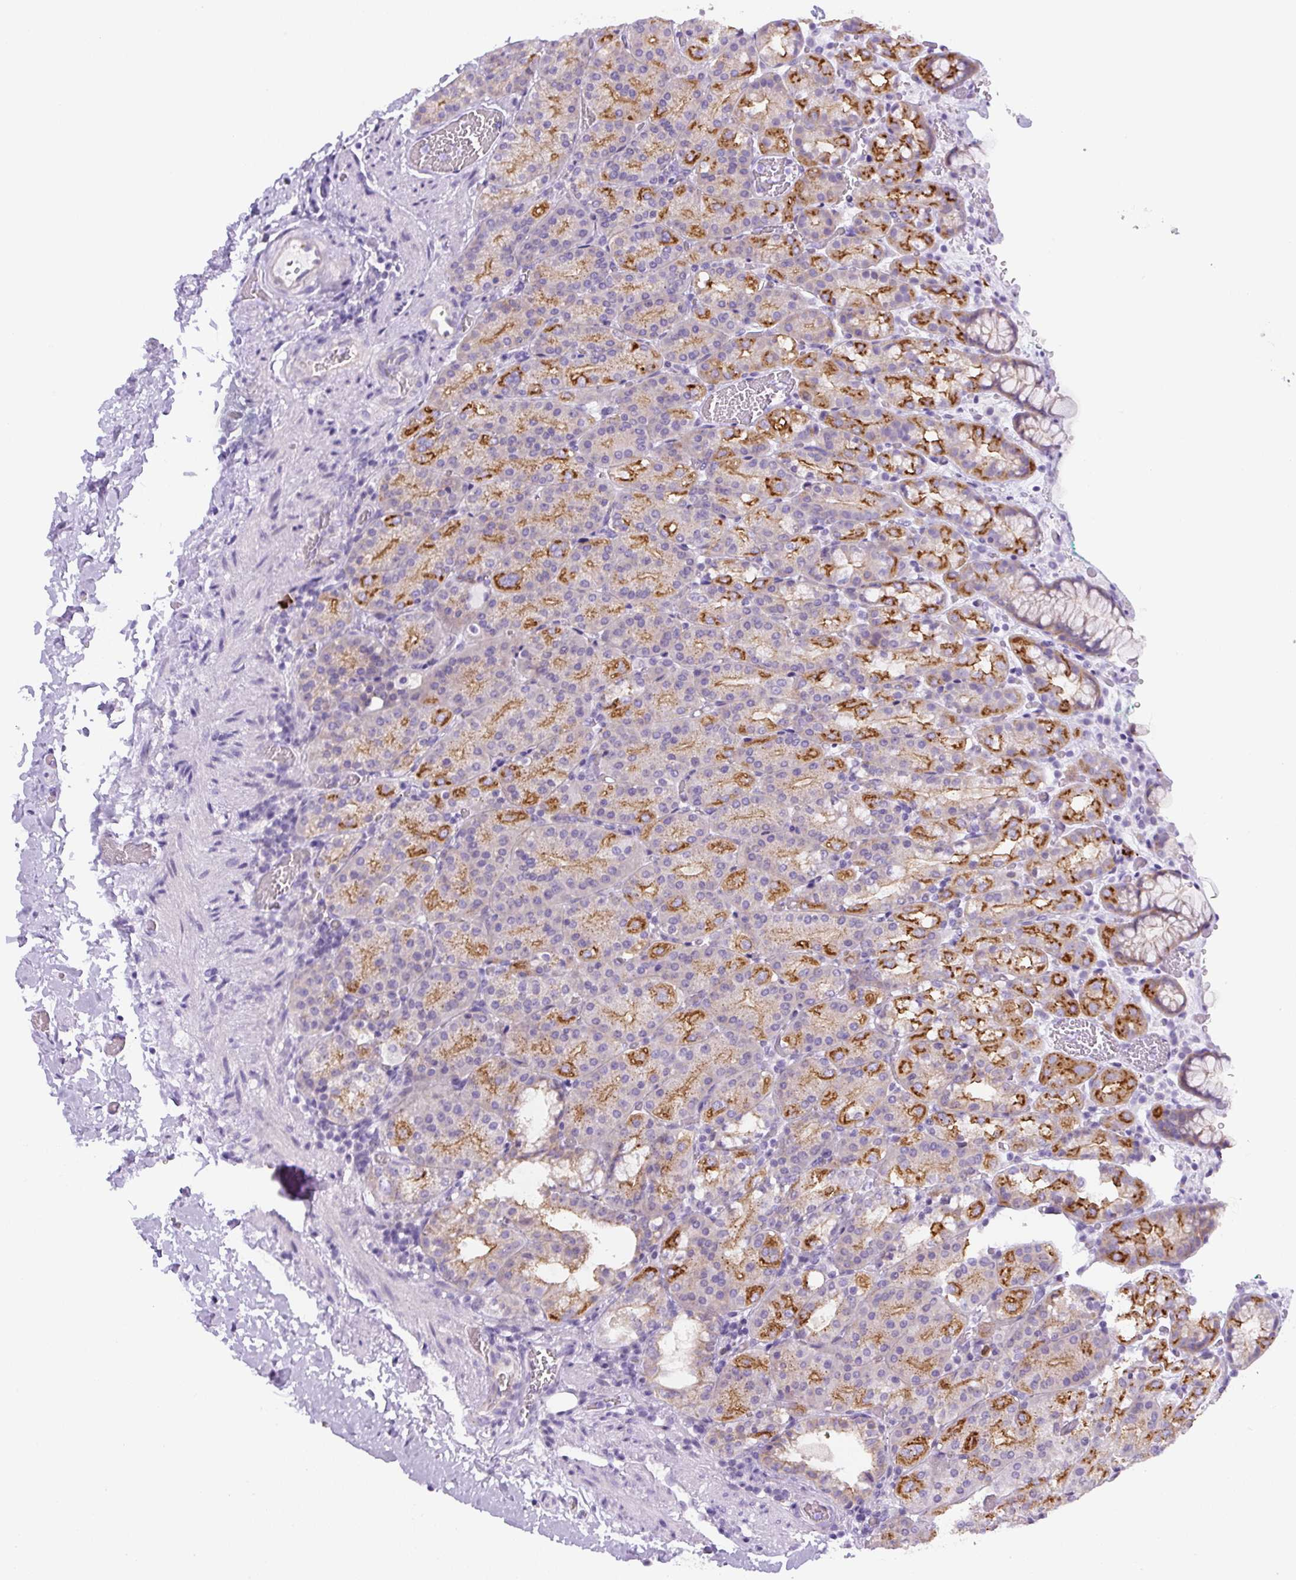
{"staining": {"intensity": "strong", "quantity": "25%-75%", "location": "cytoplasmic/membranous"}, "tissue": "stomach", "cell_type": "Glandular cells", "image_type": "normal", "snomed": [{"axis": "morphology", "description": "Normal tissue, NOS"}, {"axis": "topography", "description": "Stomach, upper"}], "caption": "A brown stain labels strong cytoplasmic/membranous positivity of a protein in glandular cells of normal stomach.", "gene": "ADAMTS19", "patient": {"sex": "female", "age": 81}}